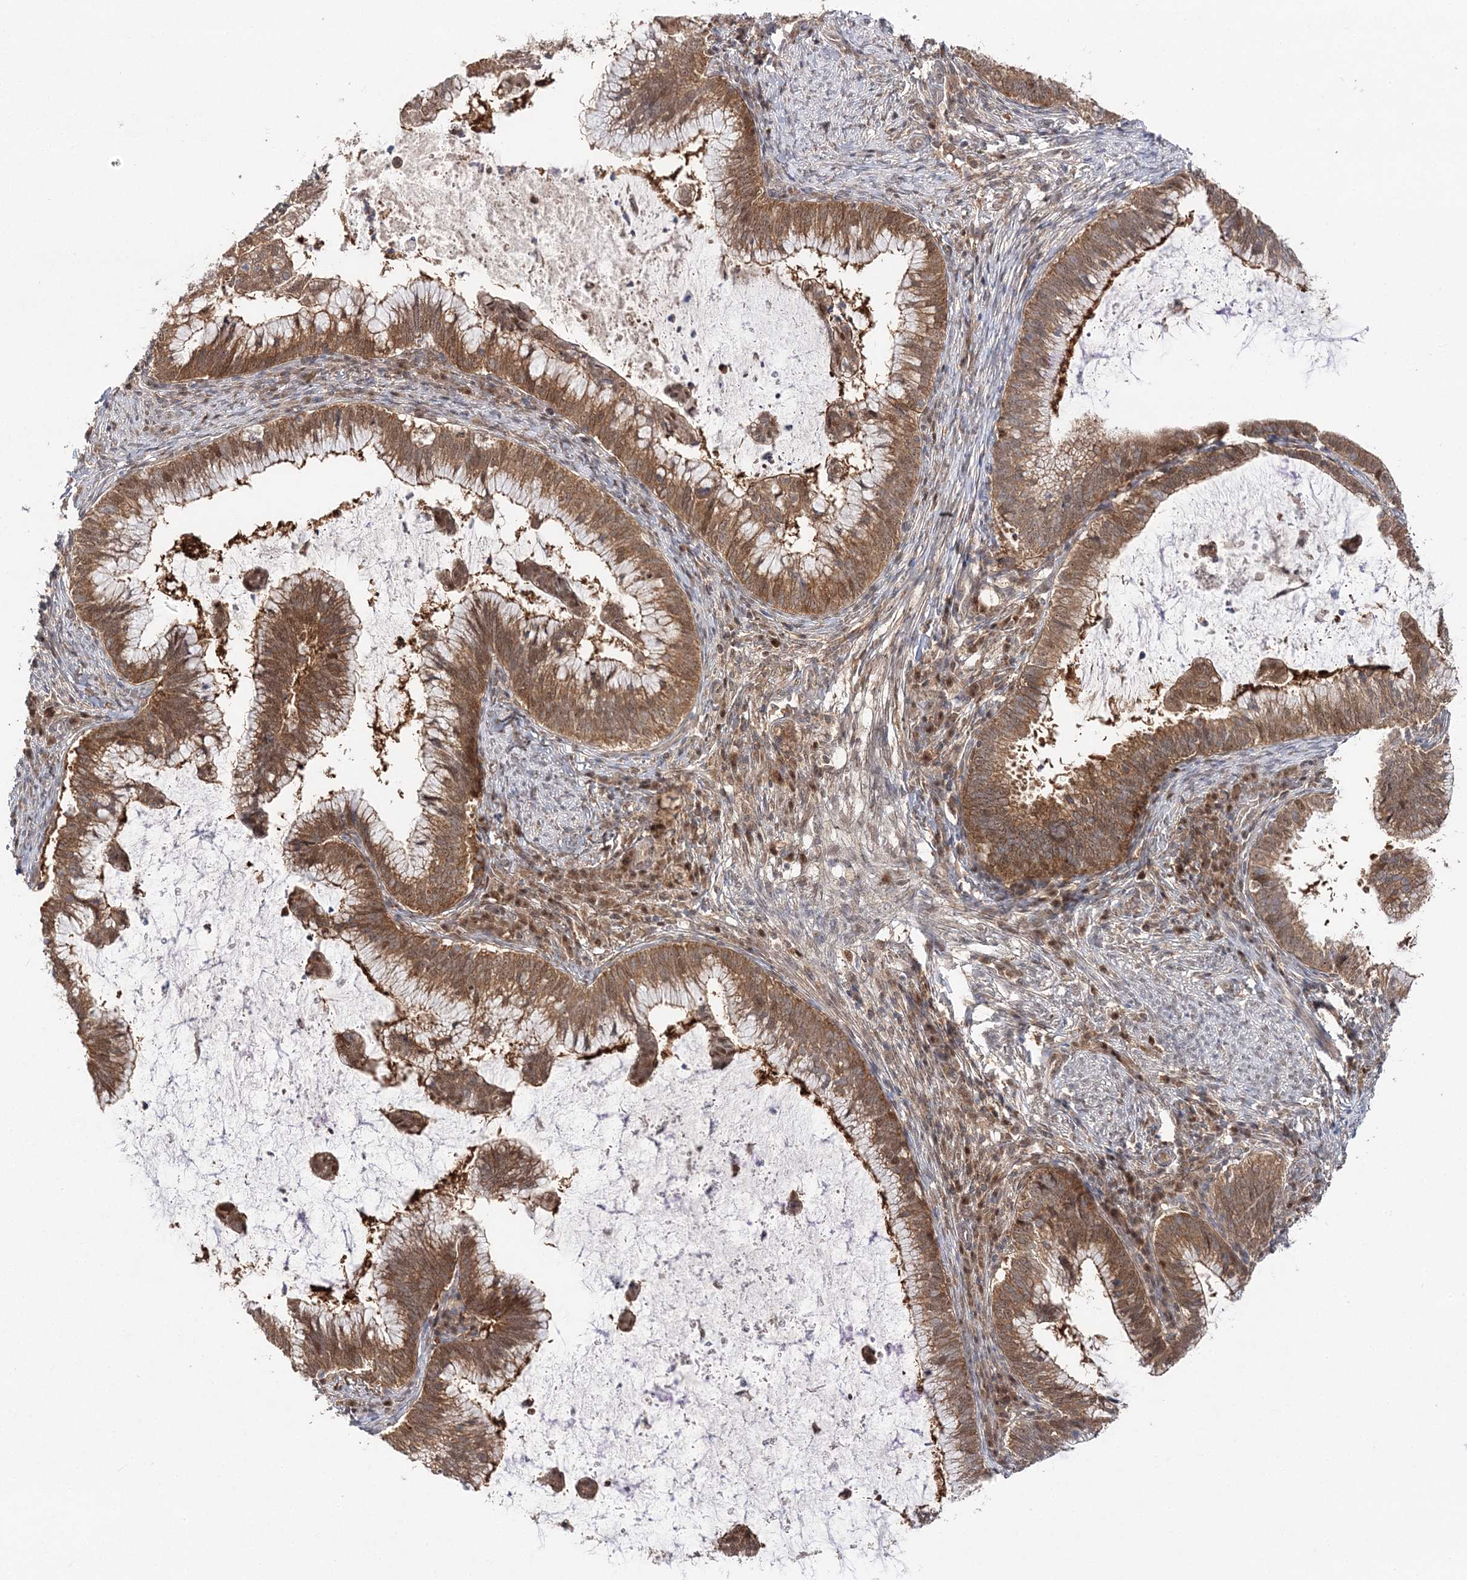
{"staining": {"intensity": "moderate", "quantity": ">75%", "location": "cytoplasmic/membranous"}, "tissue": "cervical cancer", "cell_type": "Tumor cells", "image_type": "cancer", "snomed": [{"axis": "morphology", "description": "Adenocarcinoma, NOS"}, {"axis": "topography", "description": "Cervix"}], "caption": "DAB immunohistochemical staining of human adenocarcinoma (cervical) reveals moderate cytoplasmic/membranous protein staining in about >75% of tumor cells. (brown staining indicates protein expression, while blue staining denotes nuclei).", "gene": "NIF3L1", "patient": {"sex": "female", "age": 36}}